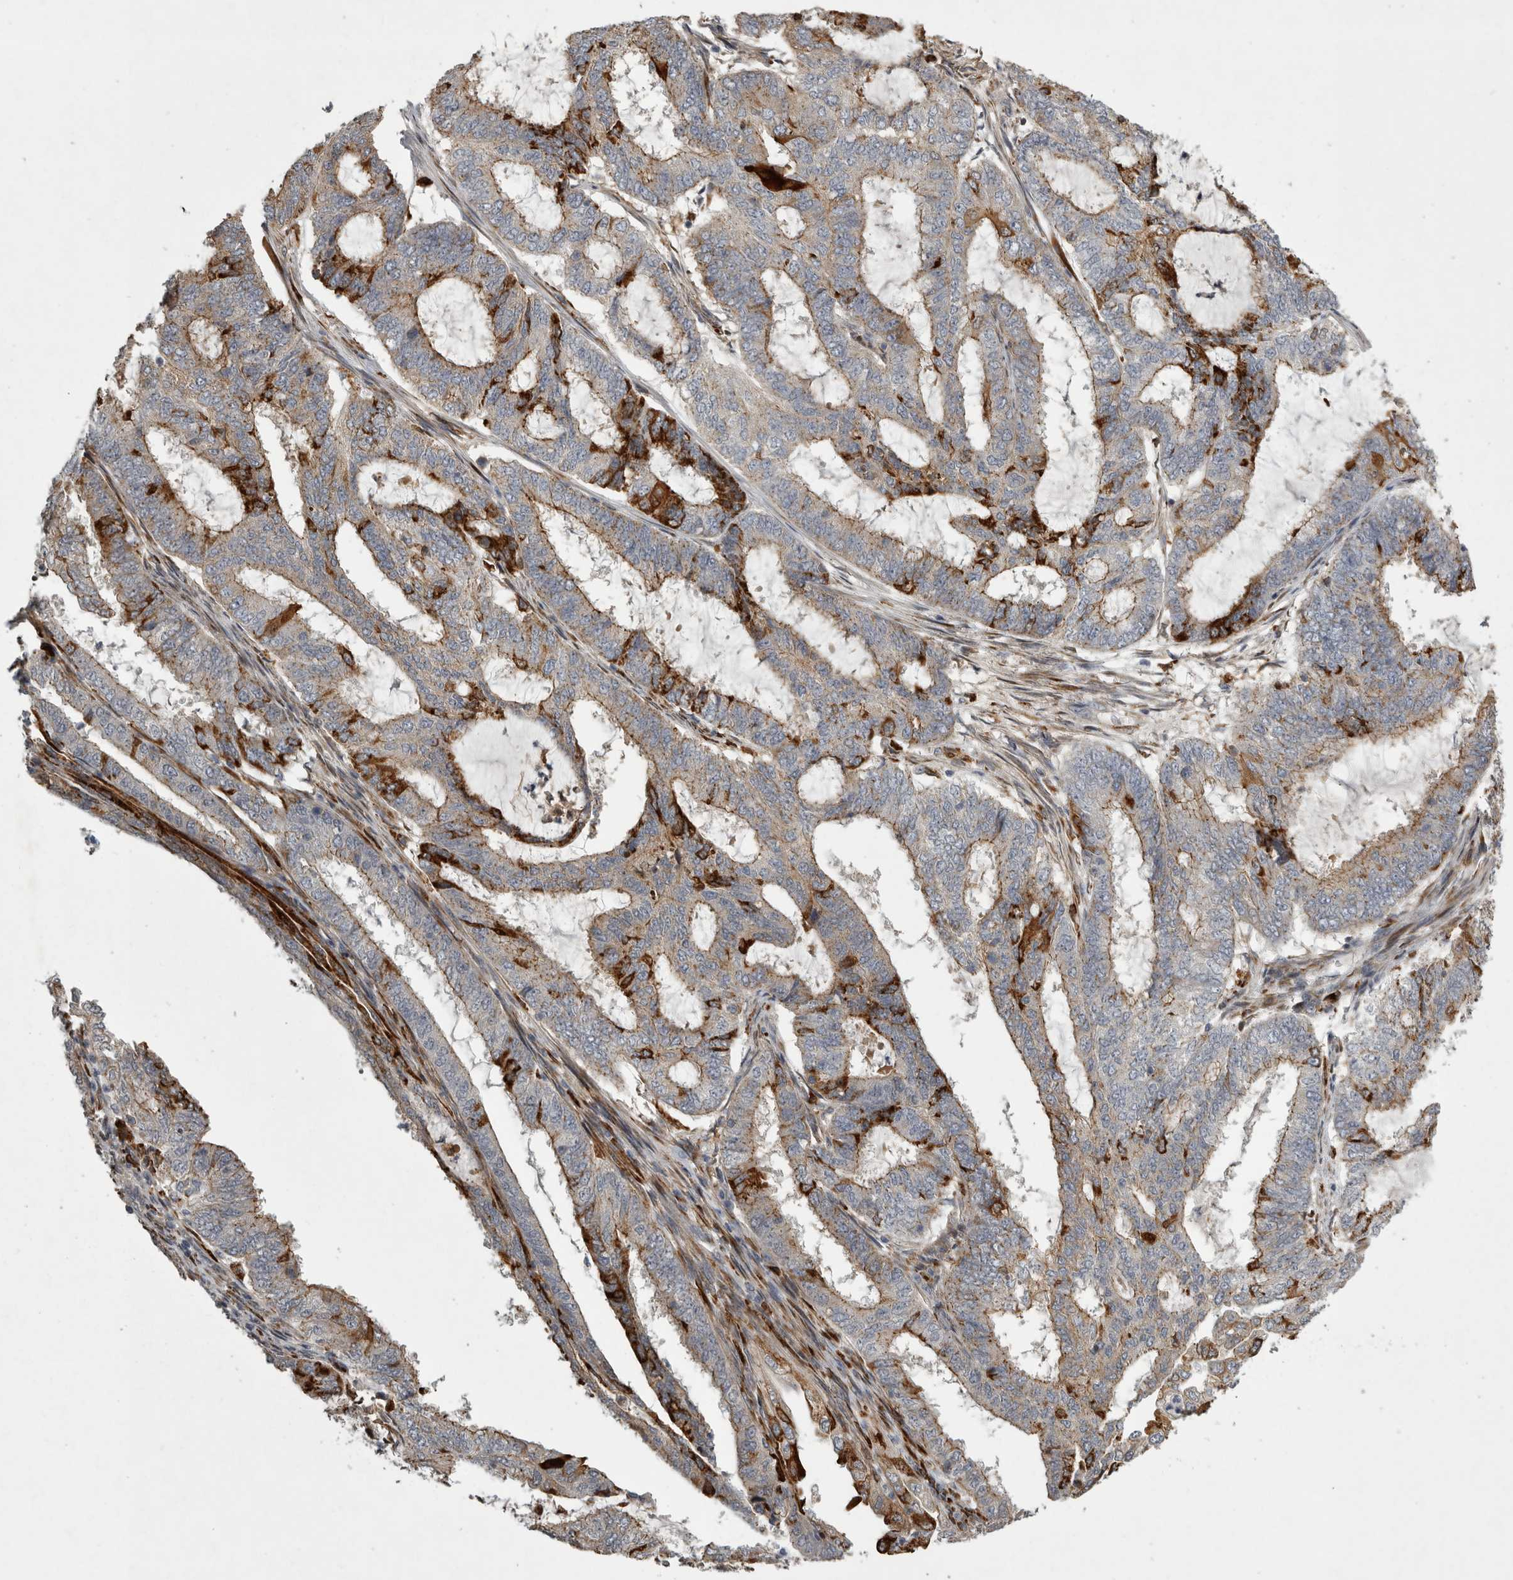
{"staining": {"intensity": "strong", "quantity": "<25%", "location": "cytoplasmic/membranous"}, "tissue": "endometrial cancer", "cell_type": "Tumor cells", "image_type": "cancer", "snomed": [{"axis": "morphology", "description": "Adenocarcinoma, NOS"}, {"axis": "topography", "description": "Endometrium"}], "caption": "Endometrial cancer (adenocarcinoma) stained with a brown dye reveals strong cytoplasmic/membranous positive expression in approximately <25% of tumor cells.", "gene": "MPDZ", "patient": {"sex": "female", "age": 51}}